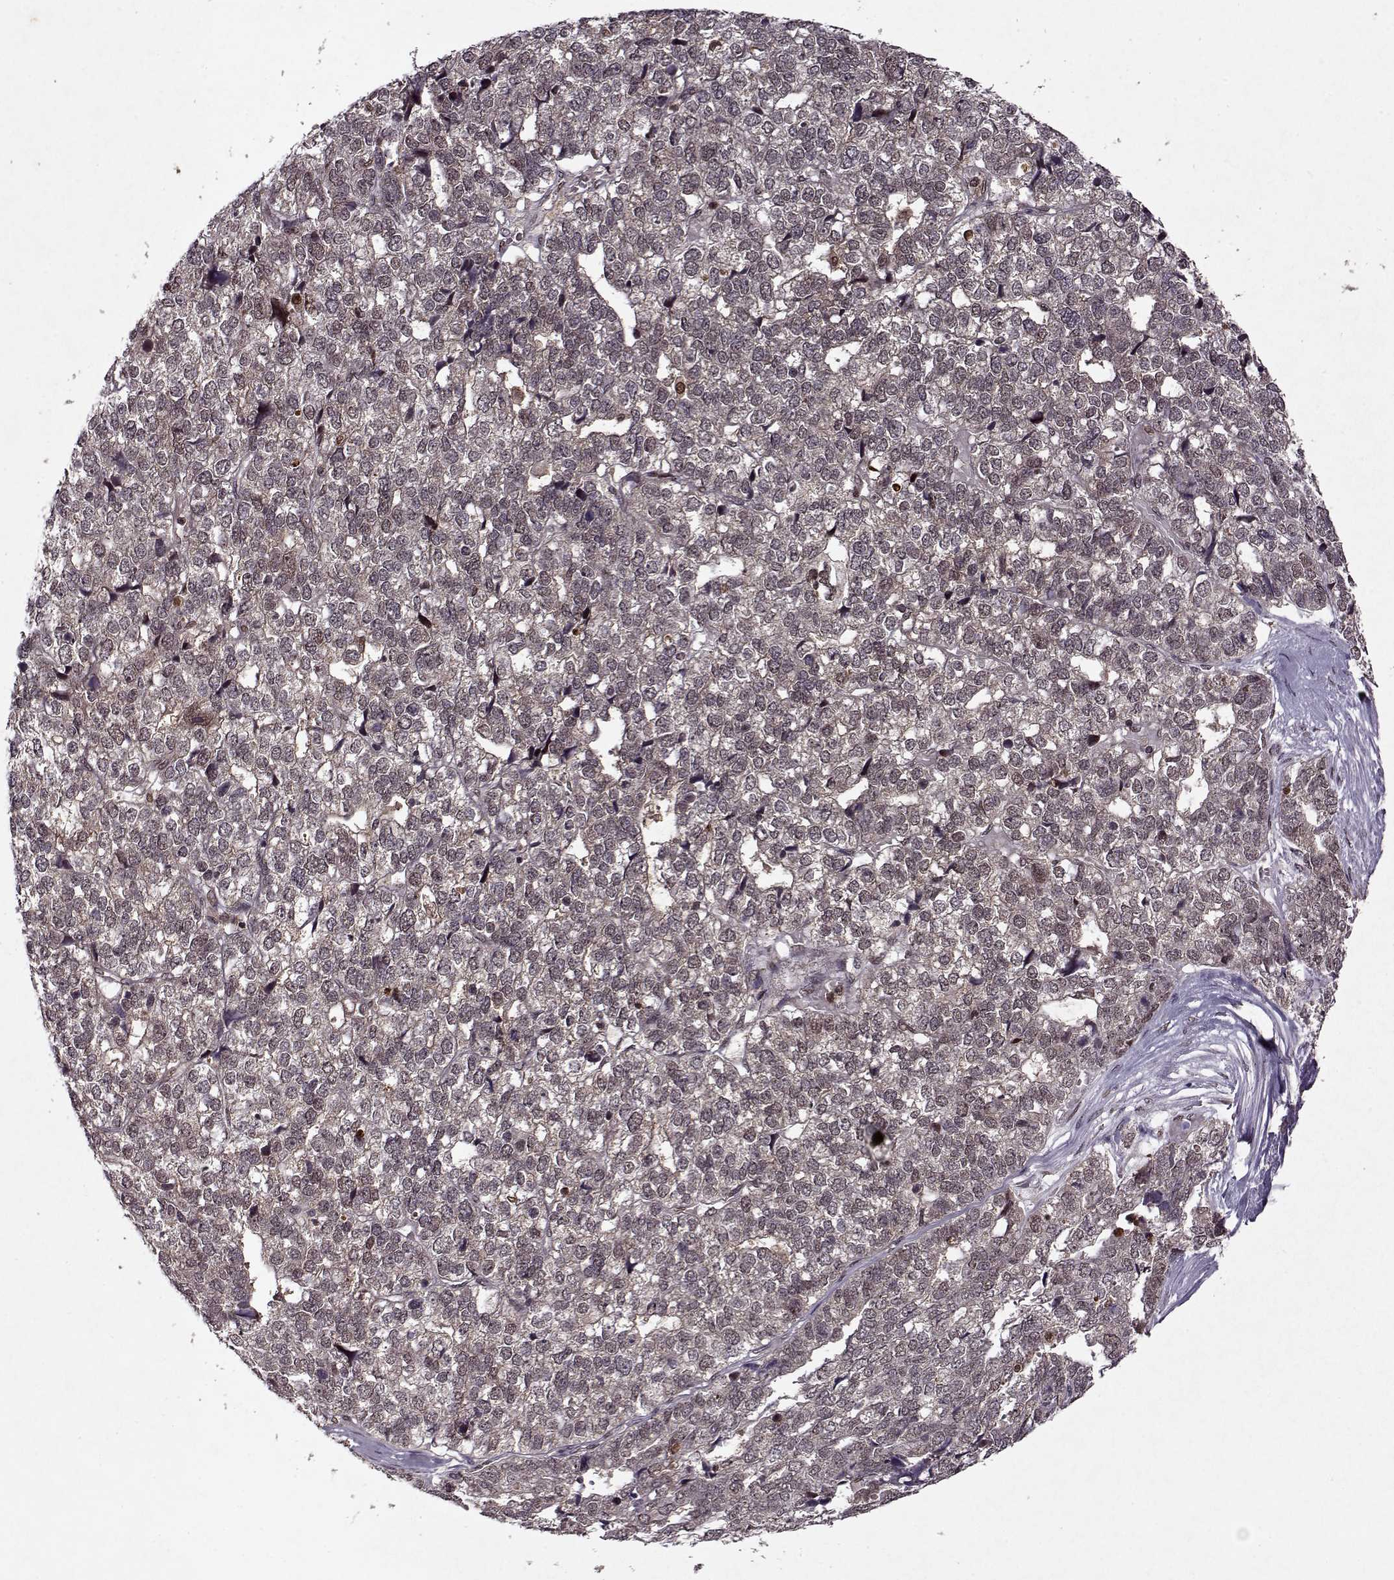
{"staining": {"intensity": "weak", "quantity": ">75%", "location": "cytoplasmic/membranous"}, "tissue": "stomach cancer", "cell_type": "Tumor cells", "image_type": "cancer", "snomed": [{"axis": "morphology", "description": "Adenocarcinoma, NOS"}, {"axis": "topography", "description": "Stomach"}], "caption": "DAB immunohistochemical staining of human adenocarcinoma (stomach) demonstrates weak cytoplasmic/membranous protein staining in approximately >75% of tumor cells.", "gene": "PSMA7", "patient": {"sex": "male", "age": 69}}